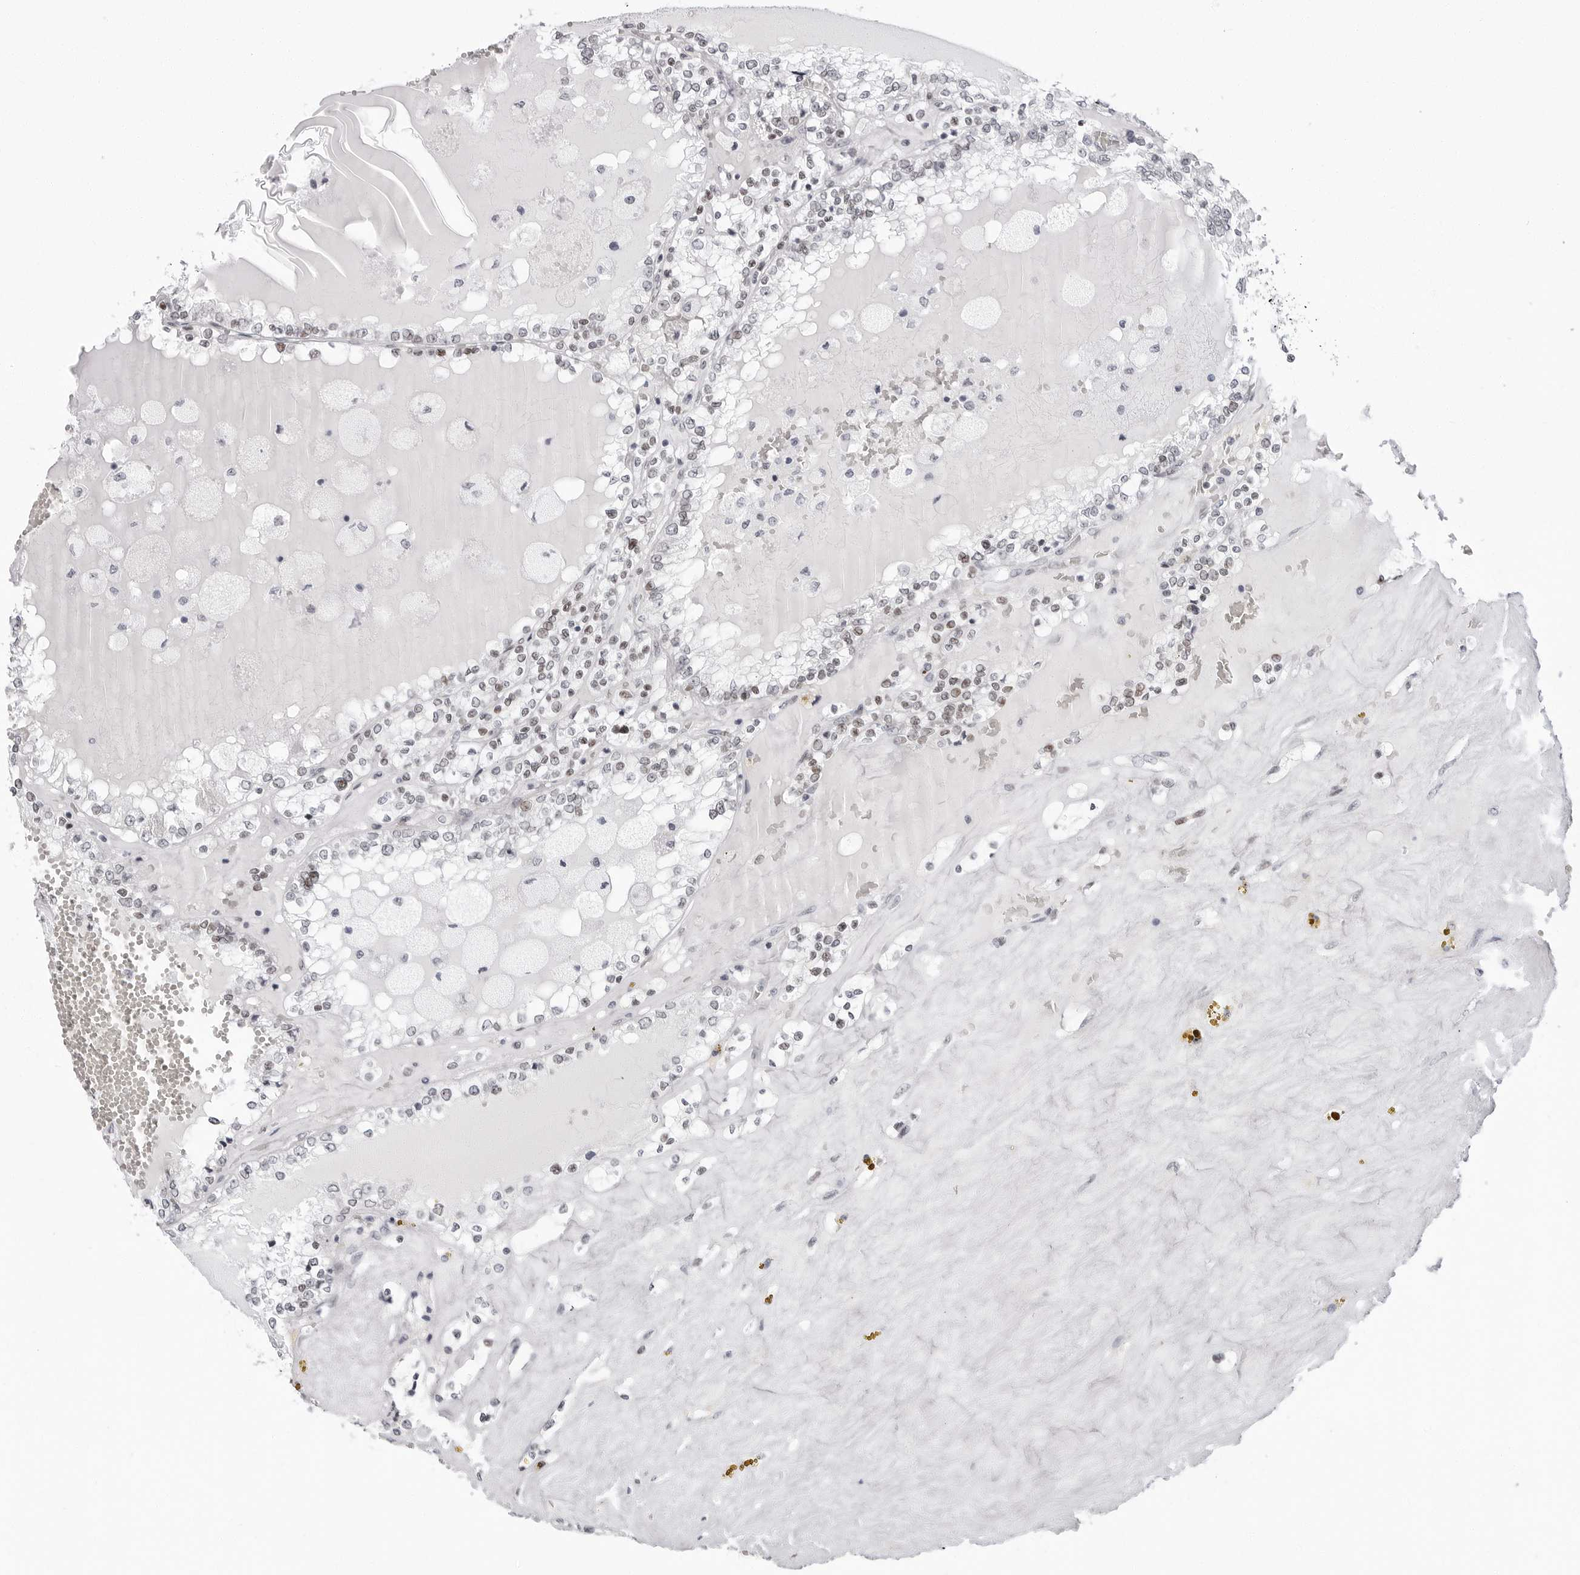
{"staining": {"intensity": "weak", "quantity": "25%-75%", "location": "nuclear"}, "tissue": "renal cancer", "cell_type": "Tumor cells", "image_type": "cancer", "snomed": [{"axis": "morphology", "description": "Adenocarcinoma, NOS"}, {"axis": "topography", "description": "Kidney"}], "caption": "Renal cancer (adenocarcinoma) stained for a protein exhibits weak nuclear positivity in tumor cells. (brown staining indicates protein expression, while blue staining denotes nuclei).", "gene": "VEZF1", "patient": {"sex": "female", "age": 56}}